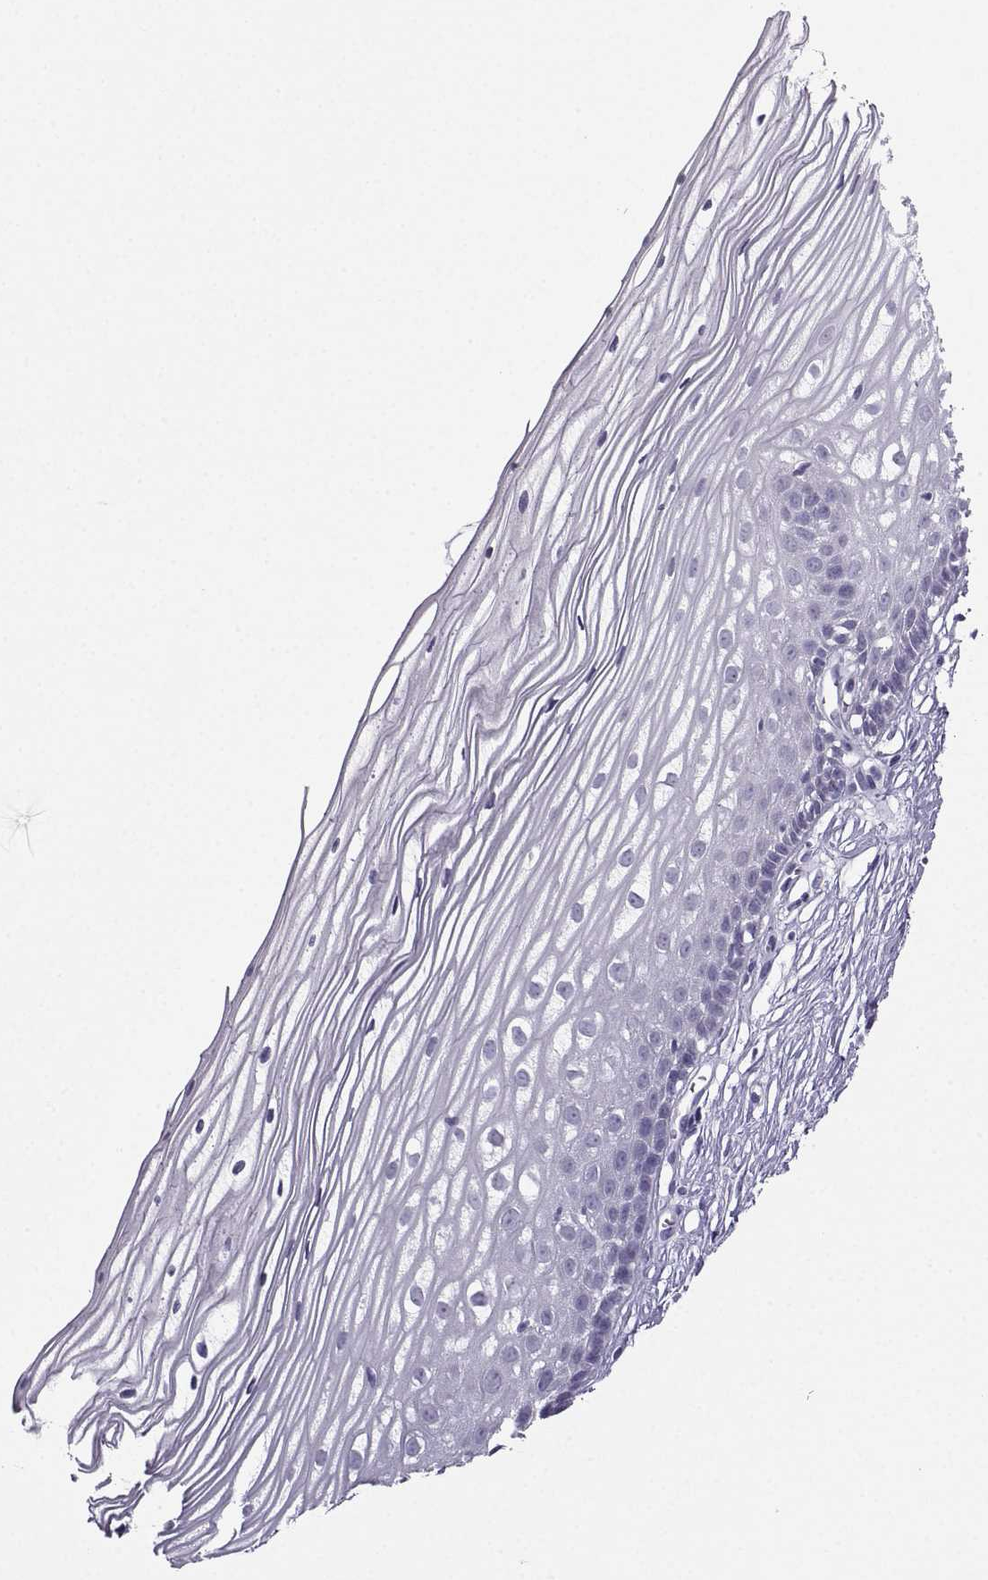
{"staining": {"intensity": "negative", "quantity": "none", "location": "none"}, "tissue": "cervix", "cell_type": "Glandular cells", "image_type": "normal", "snomed": [{"axis": "morphology", "description": "Normal tissue, NOS"}, {"axis": "topography", "description": "Cervix"}], "caption": "An image of cervix stained for a protein reveals no brown staining in glandular cells.", "gene": "KIF17", "patient": {"sex": "female", "age": 40}}